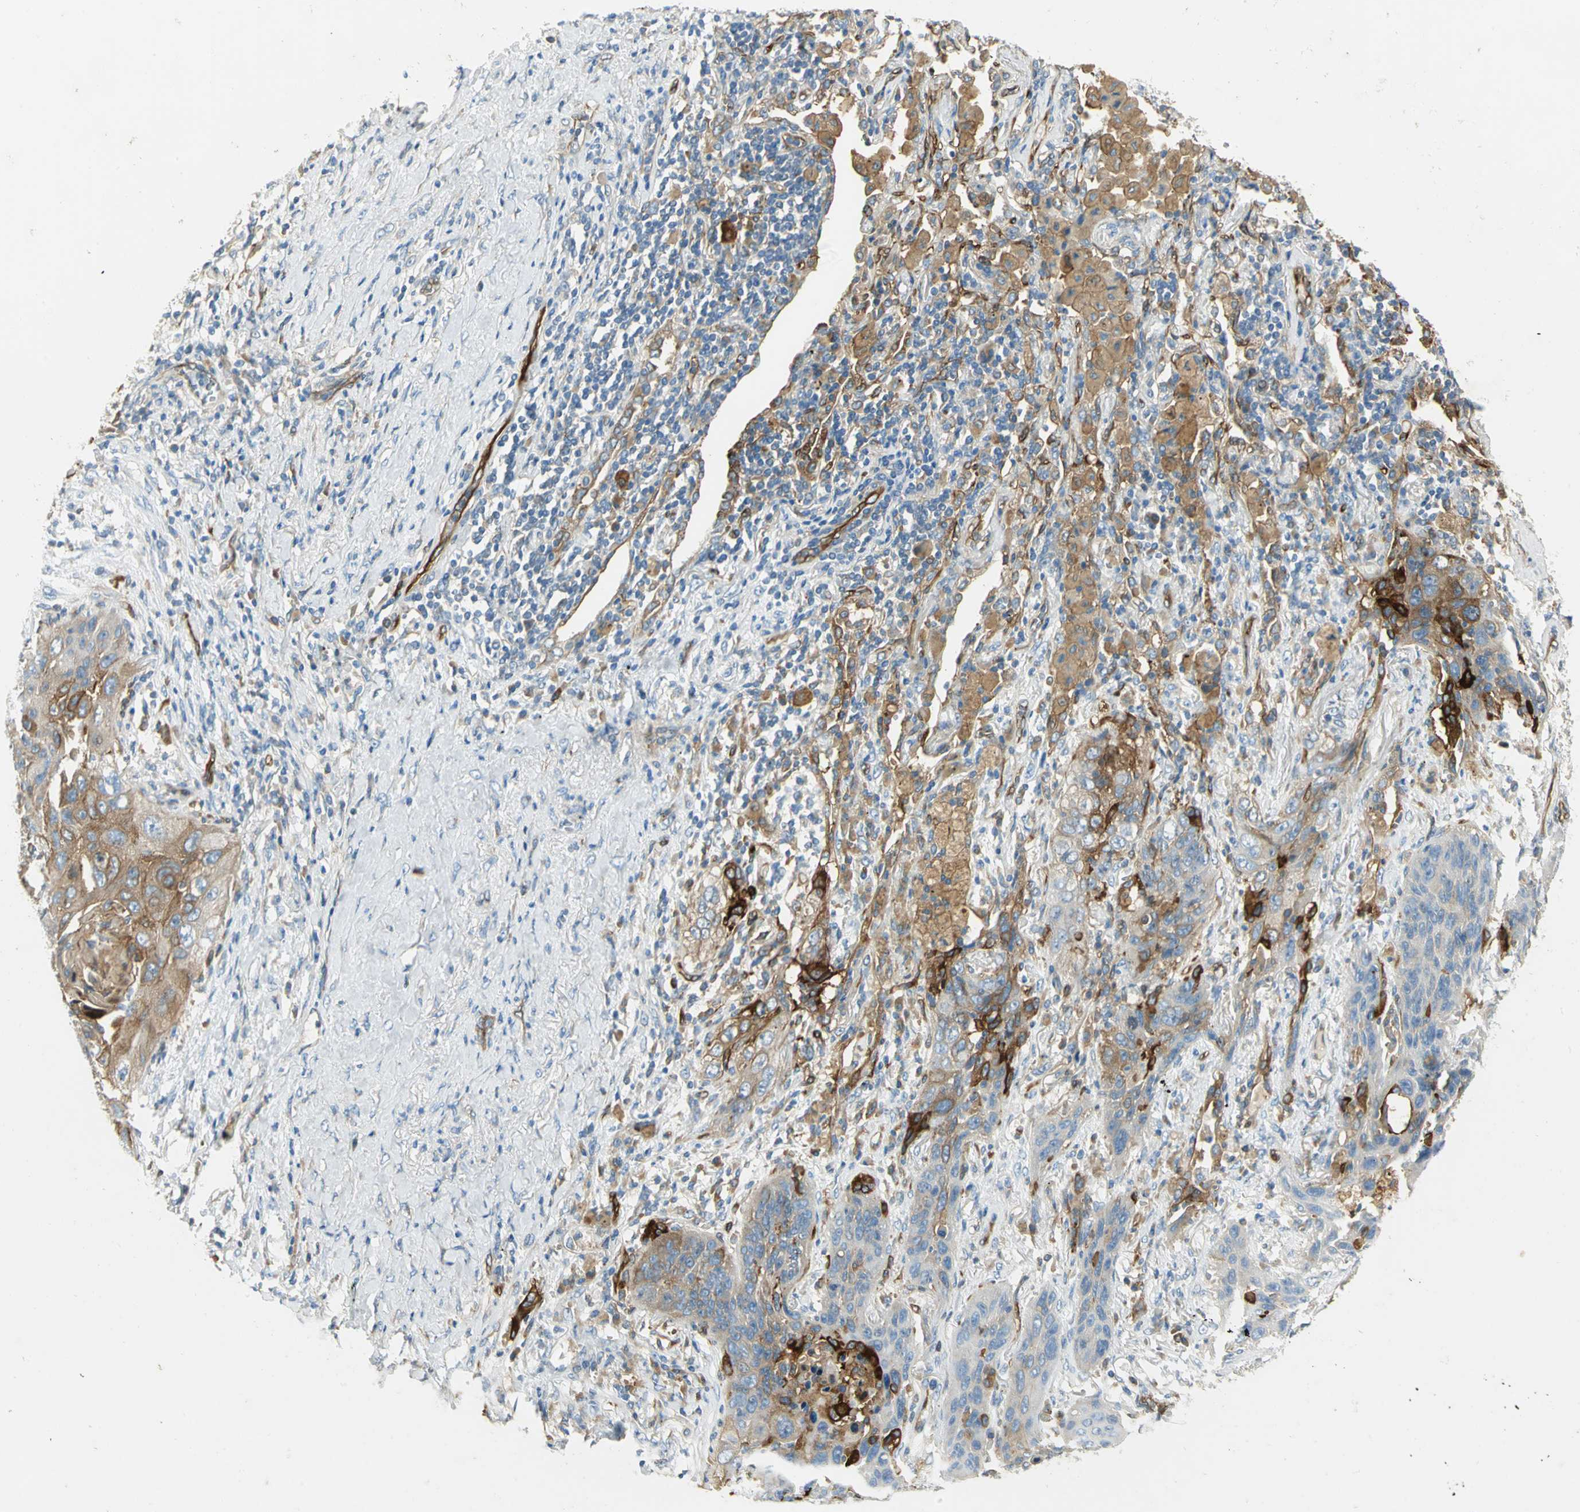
{"staining": {"intensity": "strong", "quantity": ">75%", "location": "cytoplasmic/membranous"}, "tissue": "lung cancer", "cell_type": "Tumor cells", "image_type": "cancer", "snomed": [{"axis": "morphology", "description": "Squamous cell carcinoma, NOS"}, {"axis": "topography", "description": "Lung"}], "caption": "A high-resolution histopathology image shows IHC staining of lung cancer (squamous cell carcinoma), which shows strong cytoplasmic/membranous staining in about >75% of tumor cells.", "gene": "WARS1", "patient": {"sex": "female", "age": 67}}